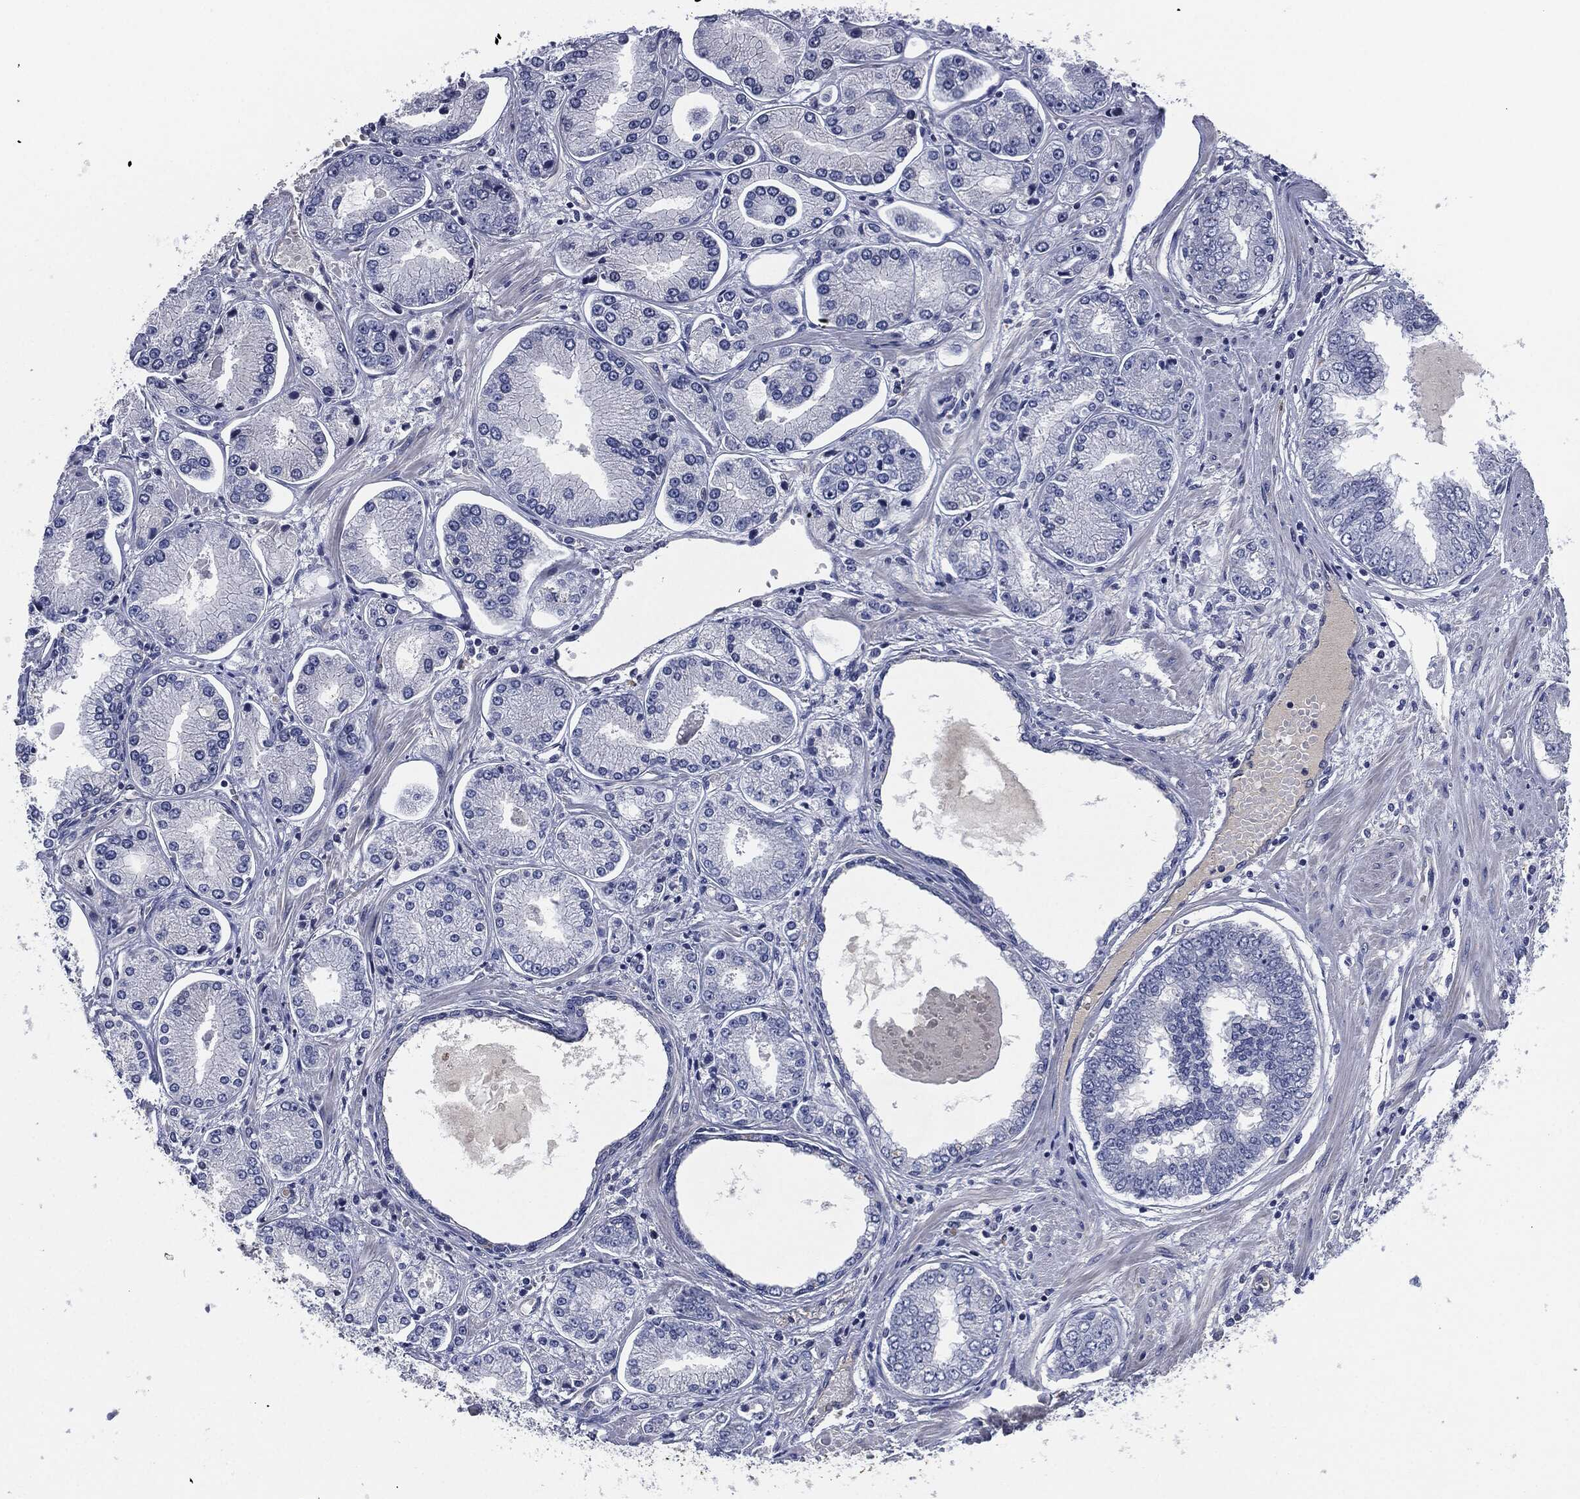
{"staining": {"intensity": "negative", "quantity": "none", "location": "none"}, "tissue": "prostate cancer", "cell_type": "Tumor cells", "image_type": "cancer", "snomed": [{"axis": "morphology", "description": "Adenocarcinoma, Low grade"}, {"axis": "topography", "description": "Prostate"}], "caption": "The photomicrograph demonstrates no staining of tumor cells in prostate cancer. (DAB immunohistochemistry, high magnification).", "gene": "CD27", "patient": {"sex": "male", "age": 72}}